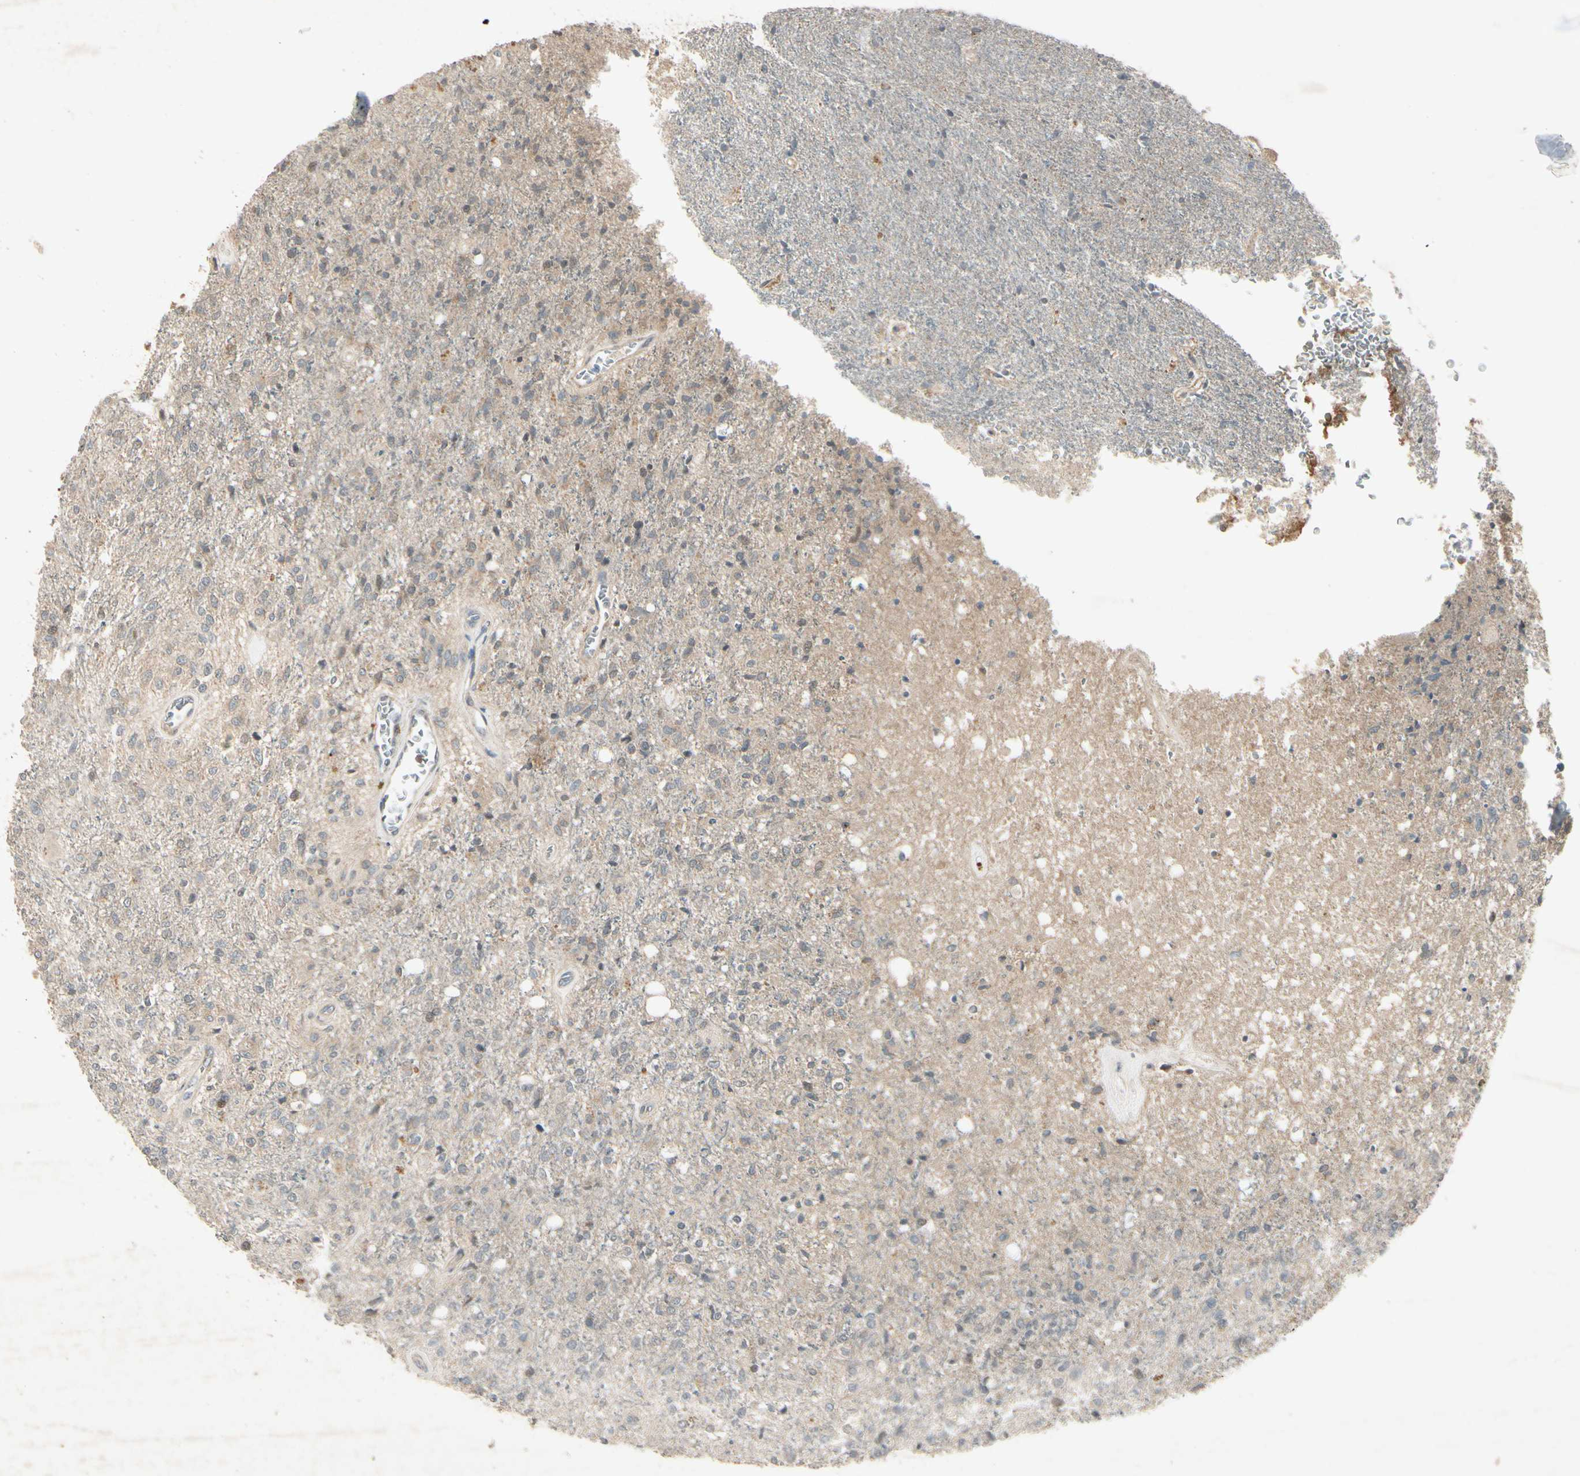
{"staining": {"intensity": "negative", "quantity": "none", "location": "none"}, "tissue": "glioma", "cell_type": "Tumor cells", "image_type": "cancer", "snomed": [{"axis": "morphology", "description": "Normal tissue, NOS"}, {"axis": "morphology", "description": "Glioma, malignant, High grade"}, {"axis": "topography", "description": "Cerebral cortex"}], "caption": "High magnification brightfield microscopy of malignant high-grade glioma stained with DAB (3,3'-diaminobenzidine) (brown) and counterstained with hematoxylin (blue): tumor cells show no significant staining.", "gene": "FHDC1", "patient": {"sex": "male", "age": 77}}